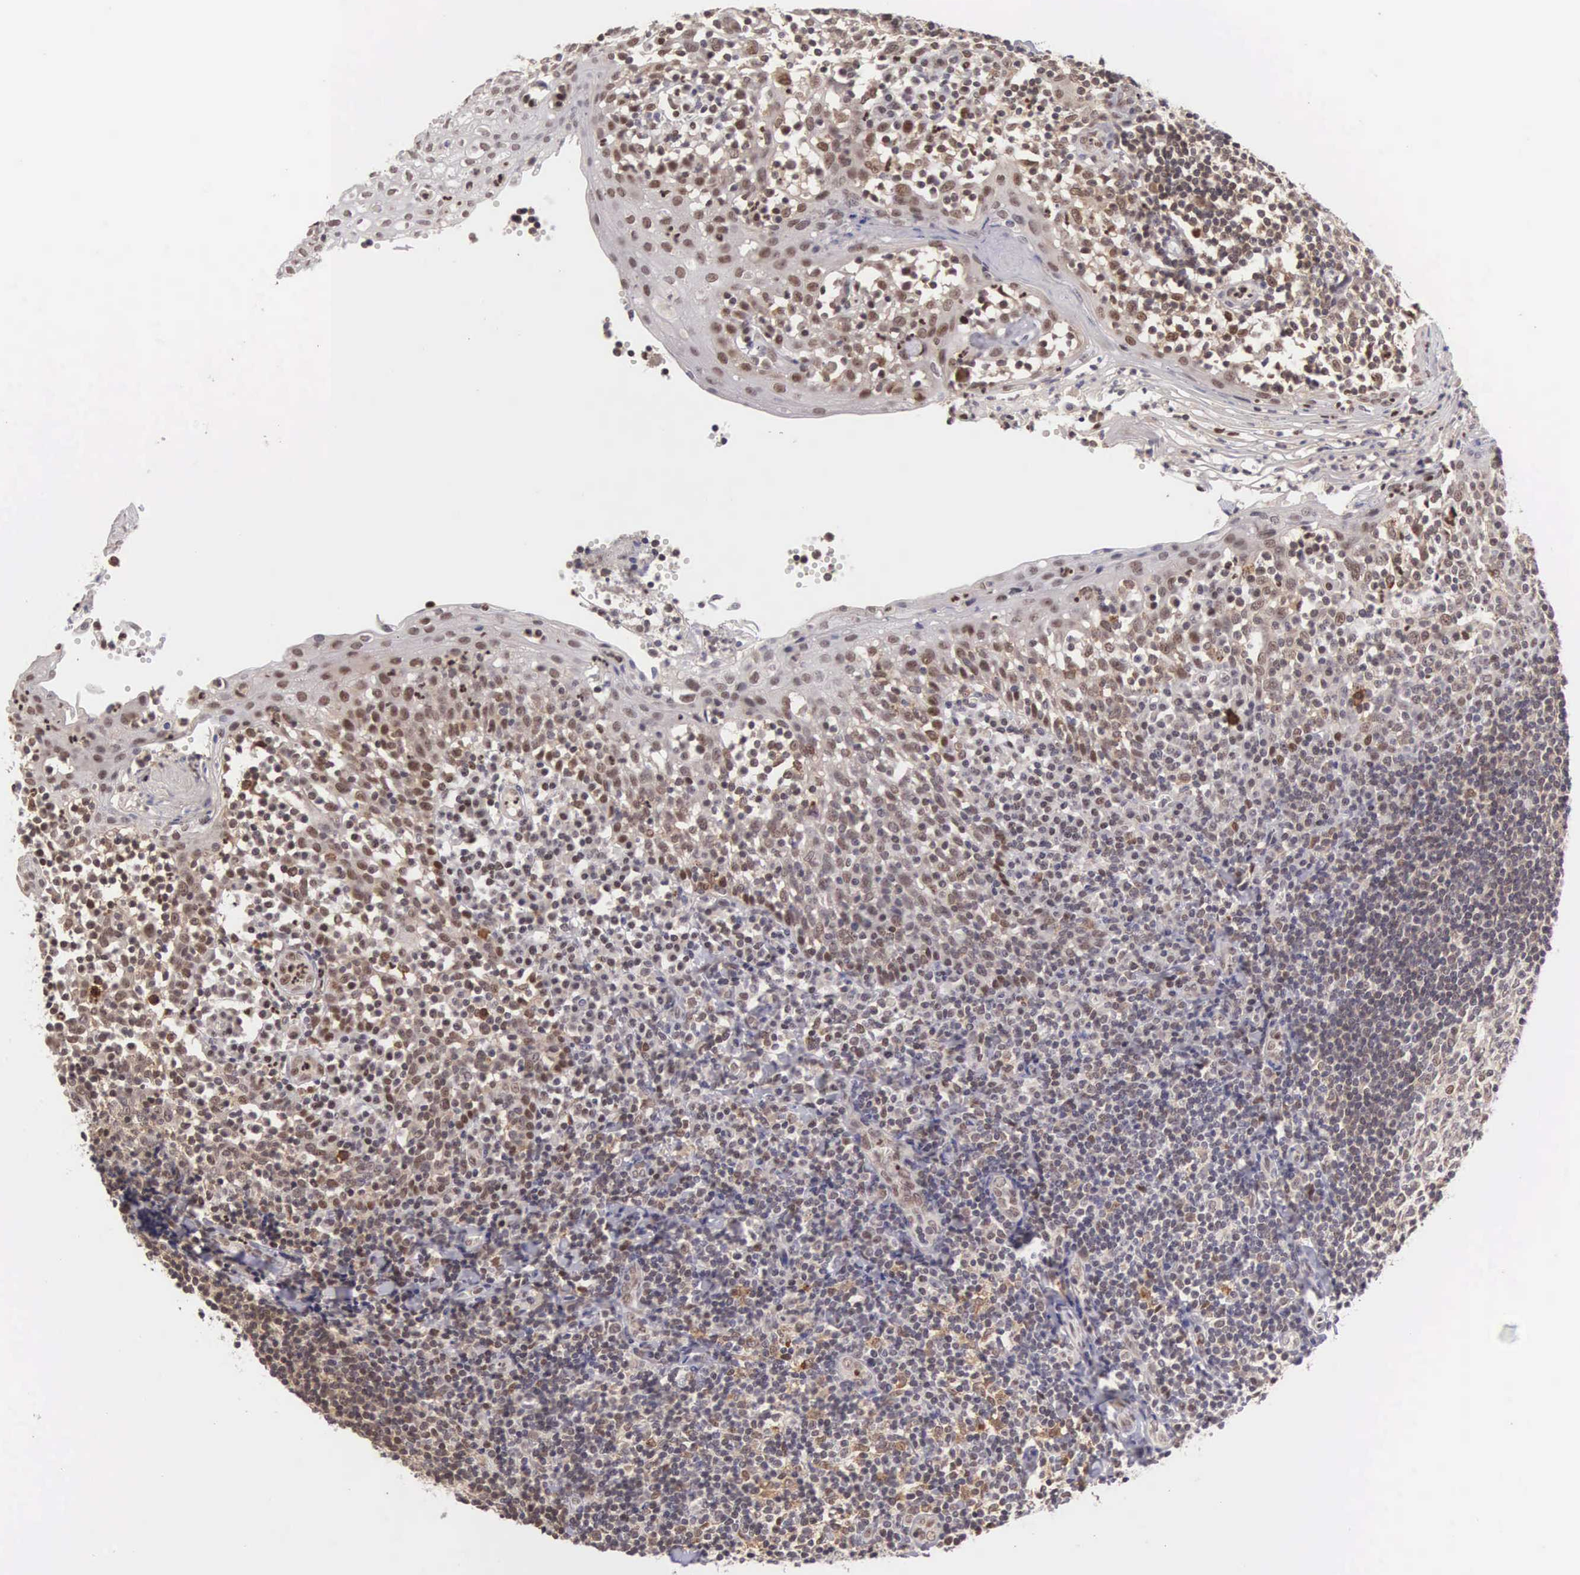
{"staining": {"intensity": "weak", "quantity": "25%-75%", "location": "nuclear"}, "tissue": "tonsil", "cell_type": "Germinal center cells", "image_type": "normal", "snomed": [{"axis": "morphology", "description": "Normal tissue, NOS"}, {"axis": "topography", "description": "Tonsil"}], "caption": "Tonsil was stained to show a protein in brown. There is low levels of weak nuclear staining in approximately 25%-75% of germinal center cells.", "gene": "GRK3", "patient": {"sex": "female", "age": 41}}